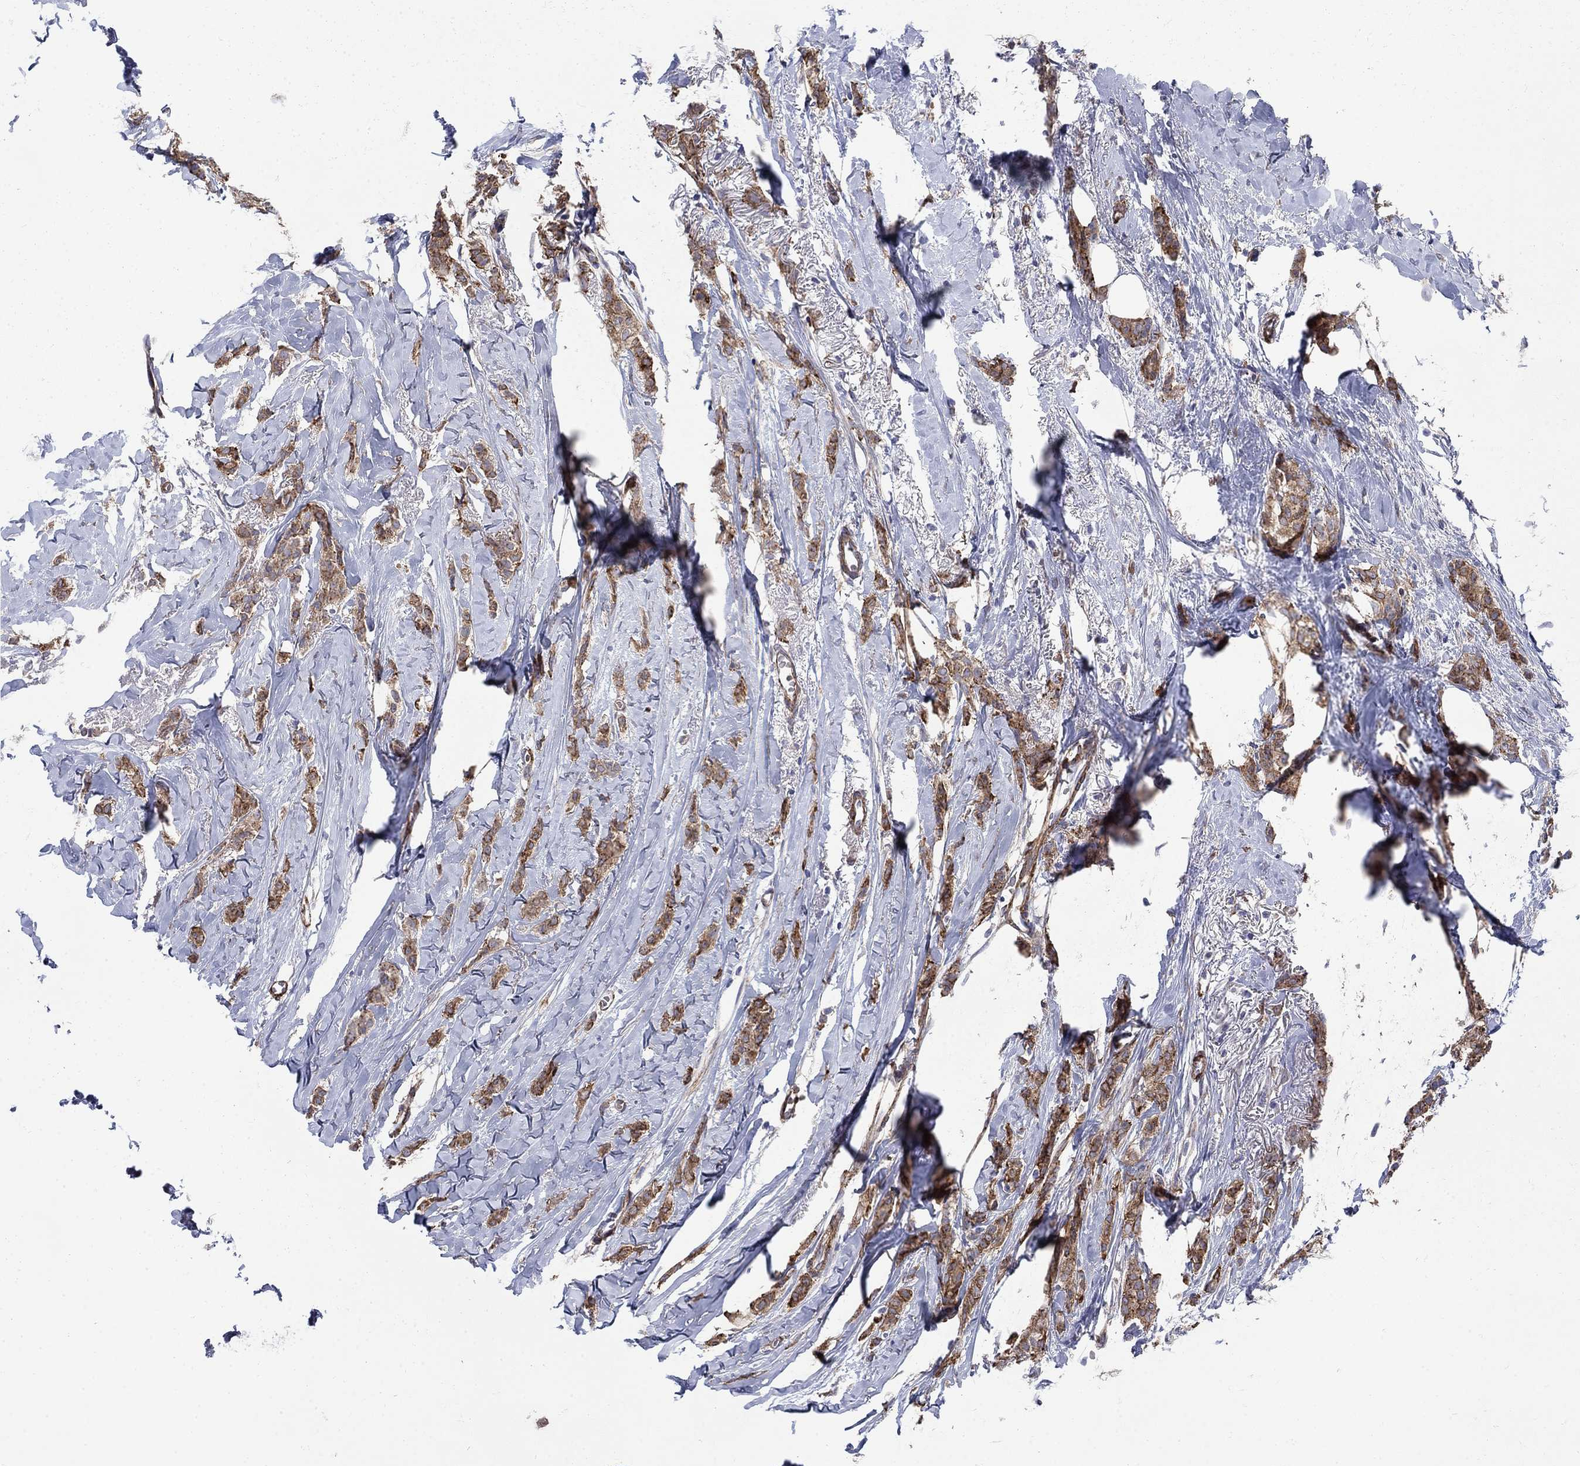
{"staining": {"intensity": "moderate", "quantity": "25%-75%", "location": "cytoplasmic/membranous"}, "tissue": "breast cancer", "cell_type": "Tumor cells", "image_type": "cancer", "snomed": [{"axis": "morphology", "description": "Duct carcinoma"}, {"axis": "topography", "description": "Breast"}], "caption": "Human breast cancer stained with a brown dye shows moderate cytoplasmic/membranous positive staining in about 25%-75% of tumor cells.", "gene": "SEPTIN8", "patient": {"sex": "female", "age": 85}}